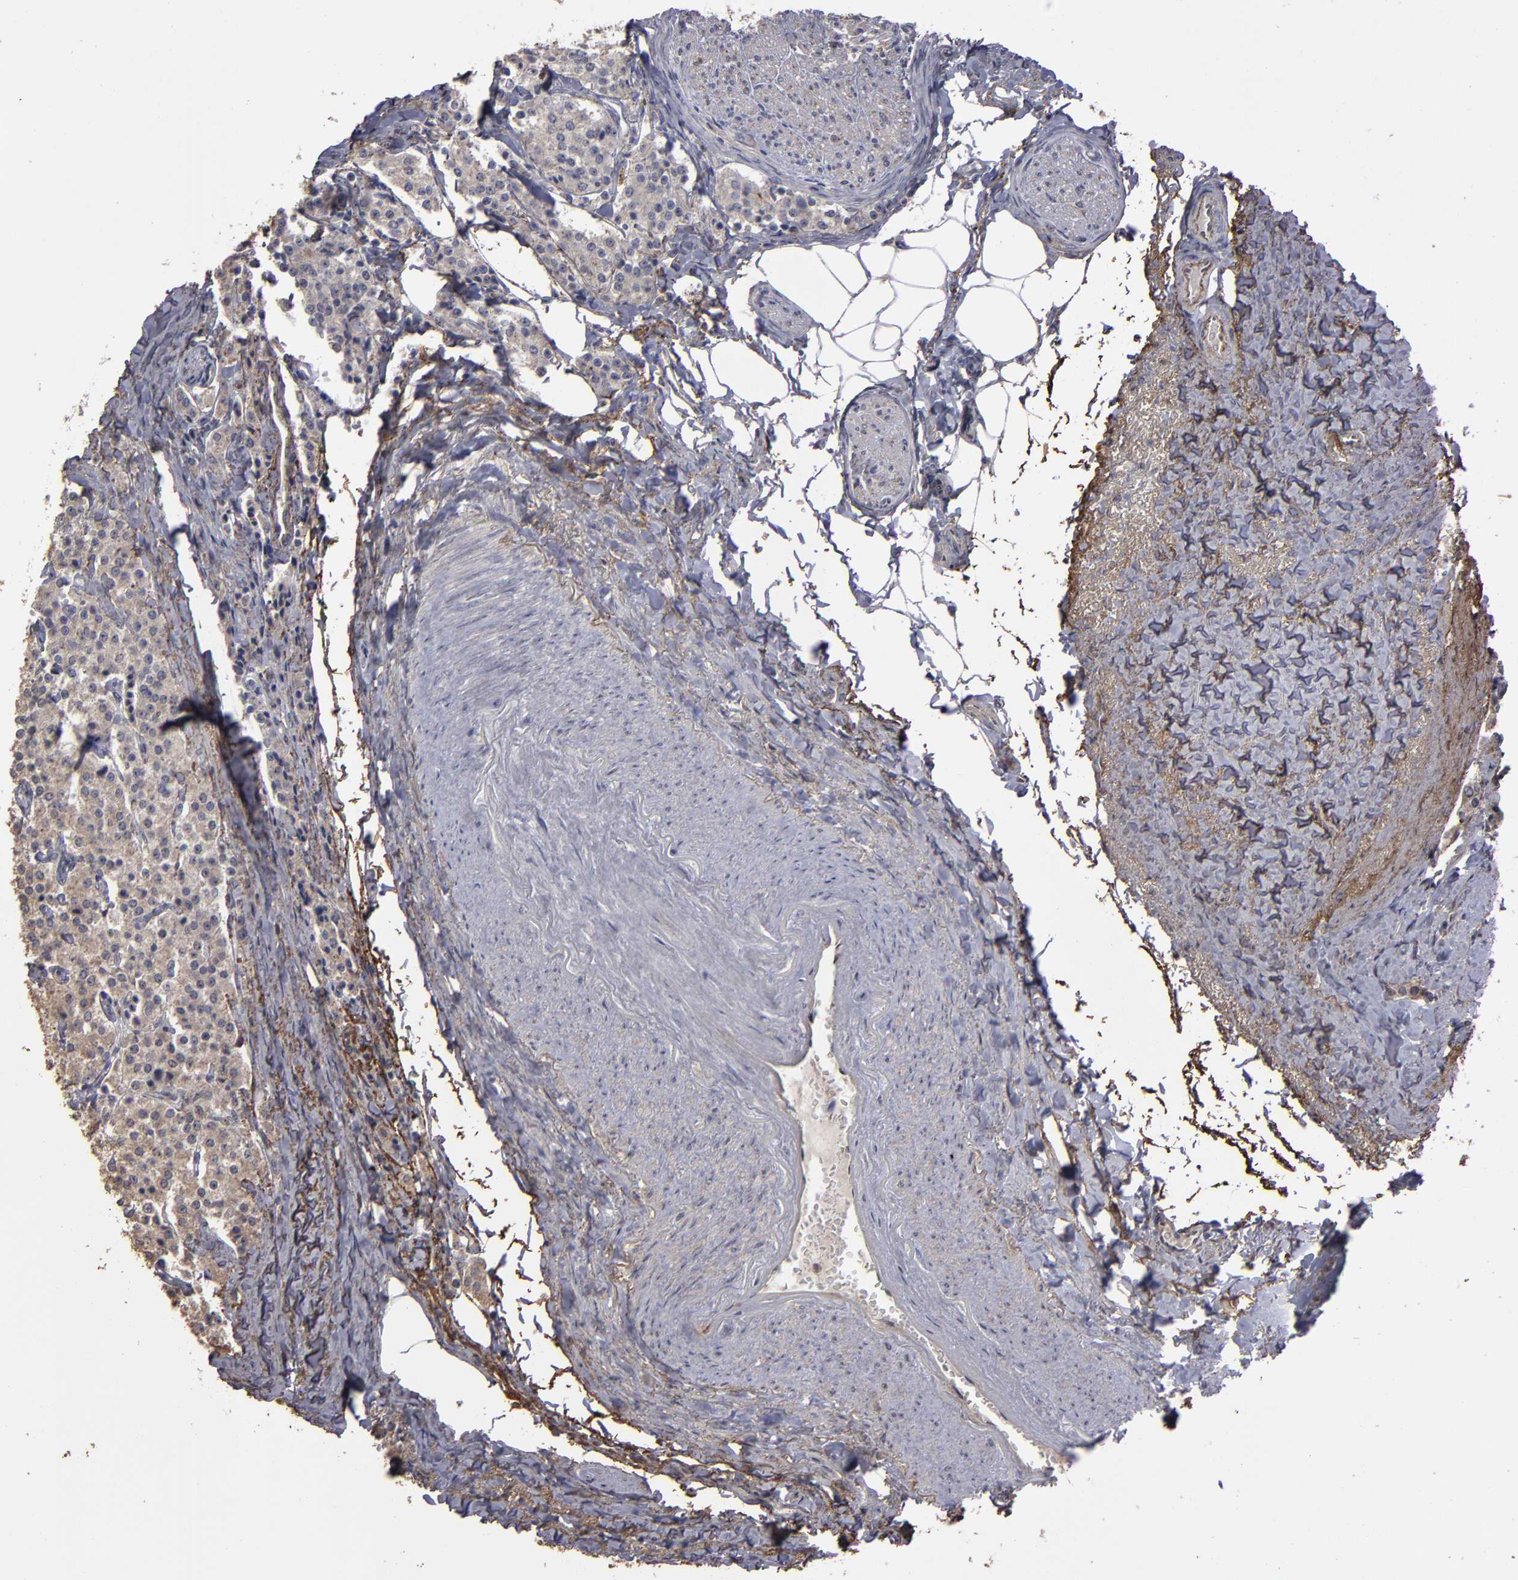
{"staining": {"intensity": "moderate", "quantity": ">75%", "location": "cytoplasmic/membranous"}, "tissue": "carcinoid", "cell_type": "Tumor cells", "image_type": "cancer", "snomed": [{"axis": "morphology", "description": "Carcinoid, malignant, NOS"}, {"axis": "topography", "description": "Colon"}], "caption": "Immunohistochemical staining of human carcinoid reveals medium levels of moderate cytoplasmic/membranous protein expression in approximately >75% of tumor cells.", "gene": "CD55", "patient": {"sex": "female", "age": 61}}